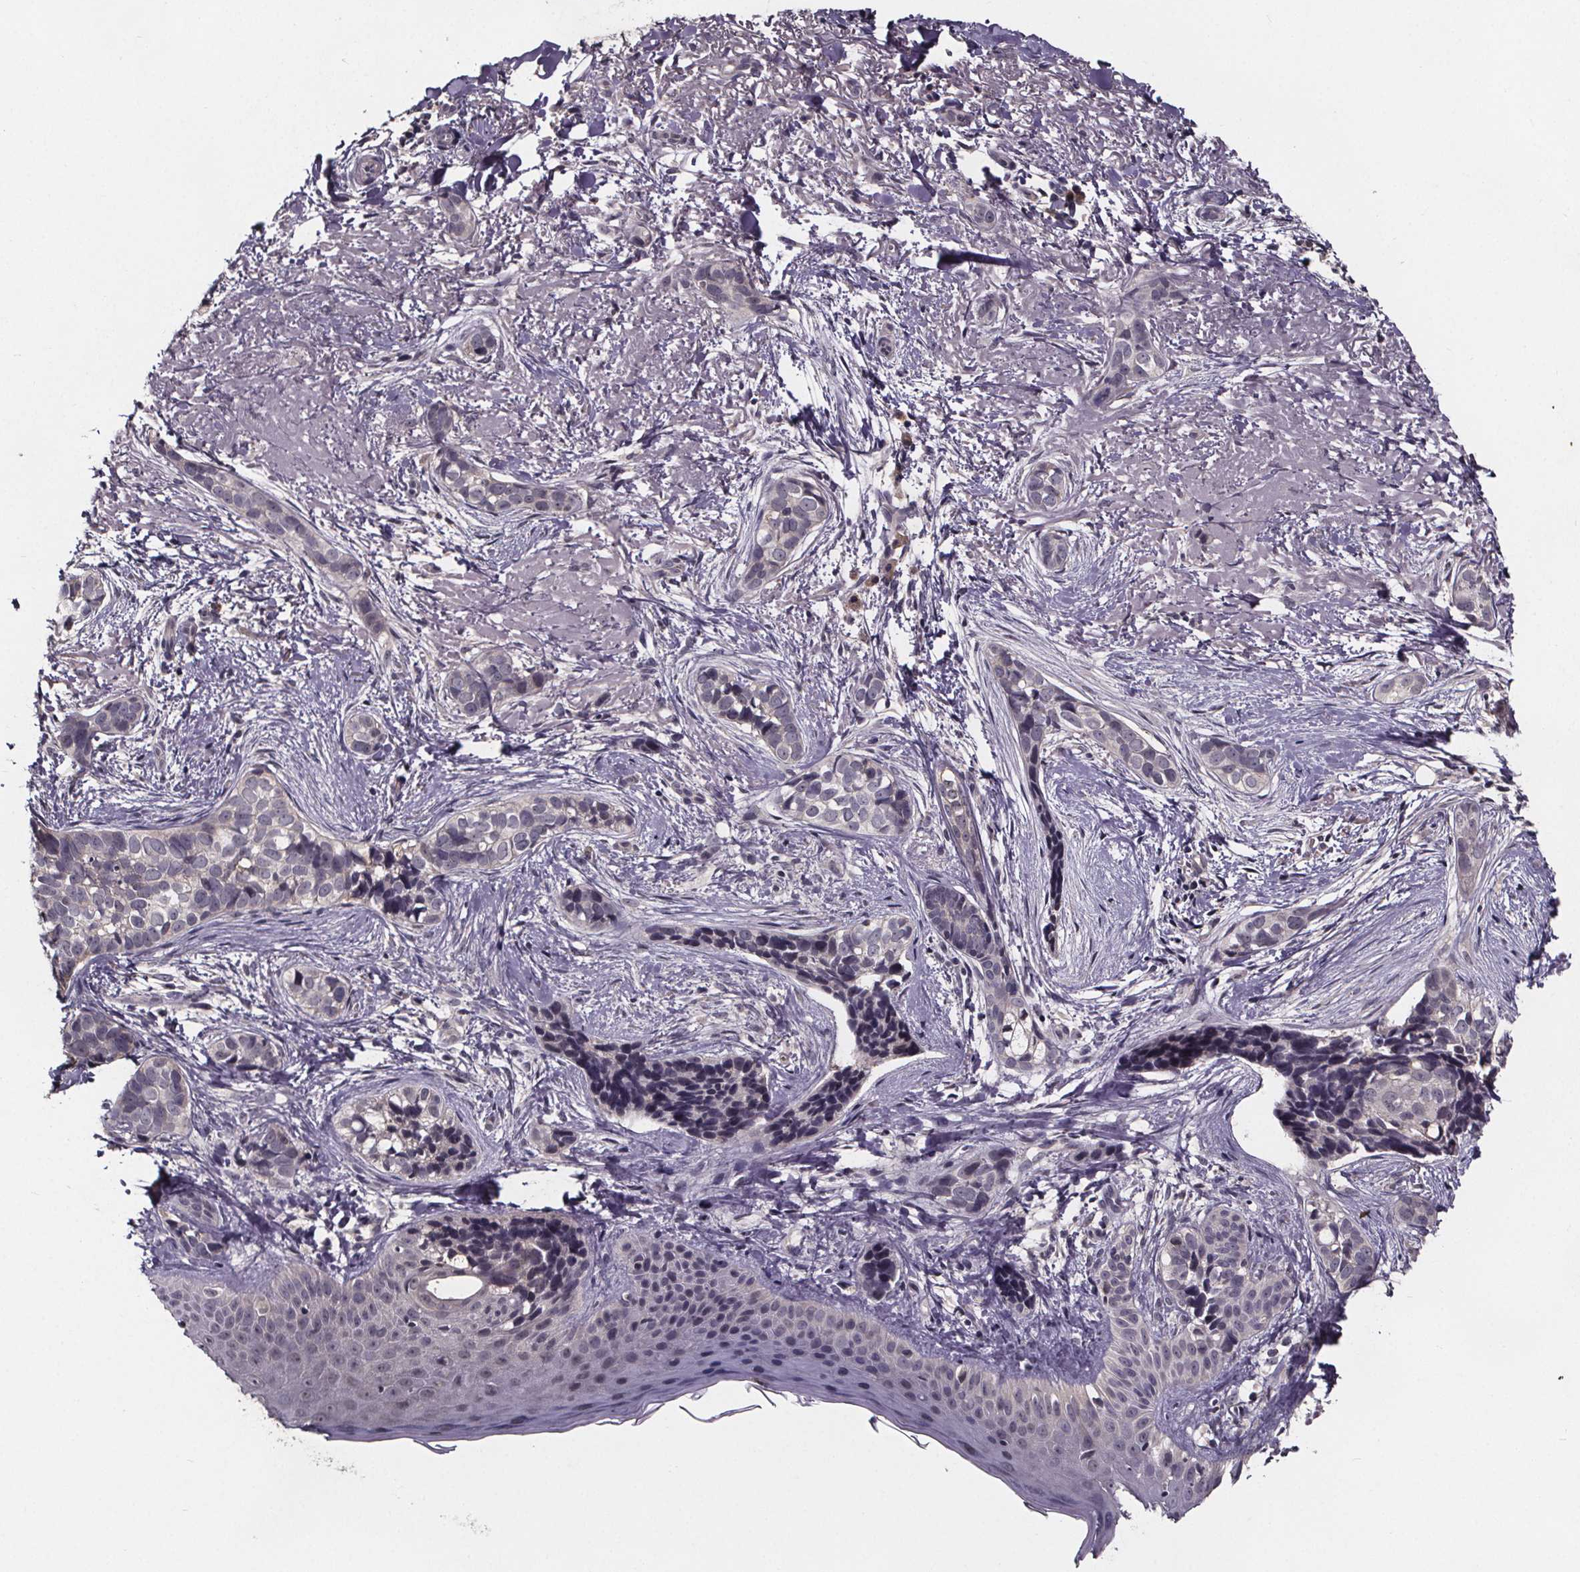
{"staining": {"intensity": "negative", "quantity": "none", "location": "none"}, "tissue": "skin cancer", "cell_type": "Tumor cells", "image_type": "cancer", "snomed": [{"axis": "morphology", "description": "Basal cell carcinoma"}, {"axis": "topography", "description": "Skin"}], "caption": "Basal cell carcinoma (skin) was stained to show a protein in brown. There is no significant staining in tumor cells.", "gene": "SMIM1", "patient": {"sex": "male", "age": 87}}